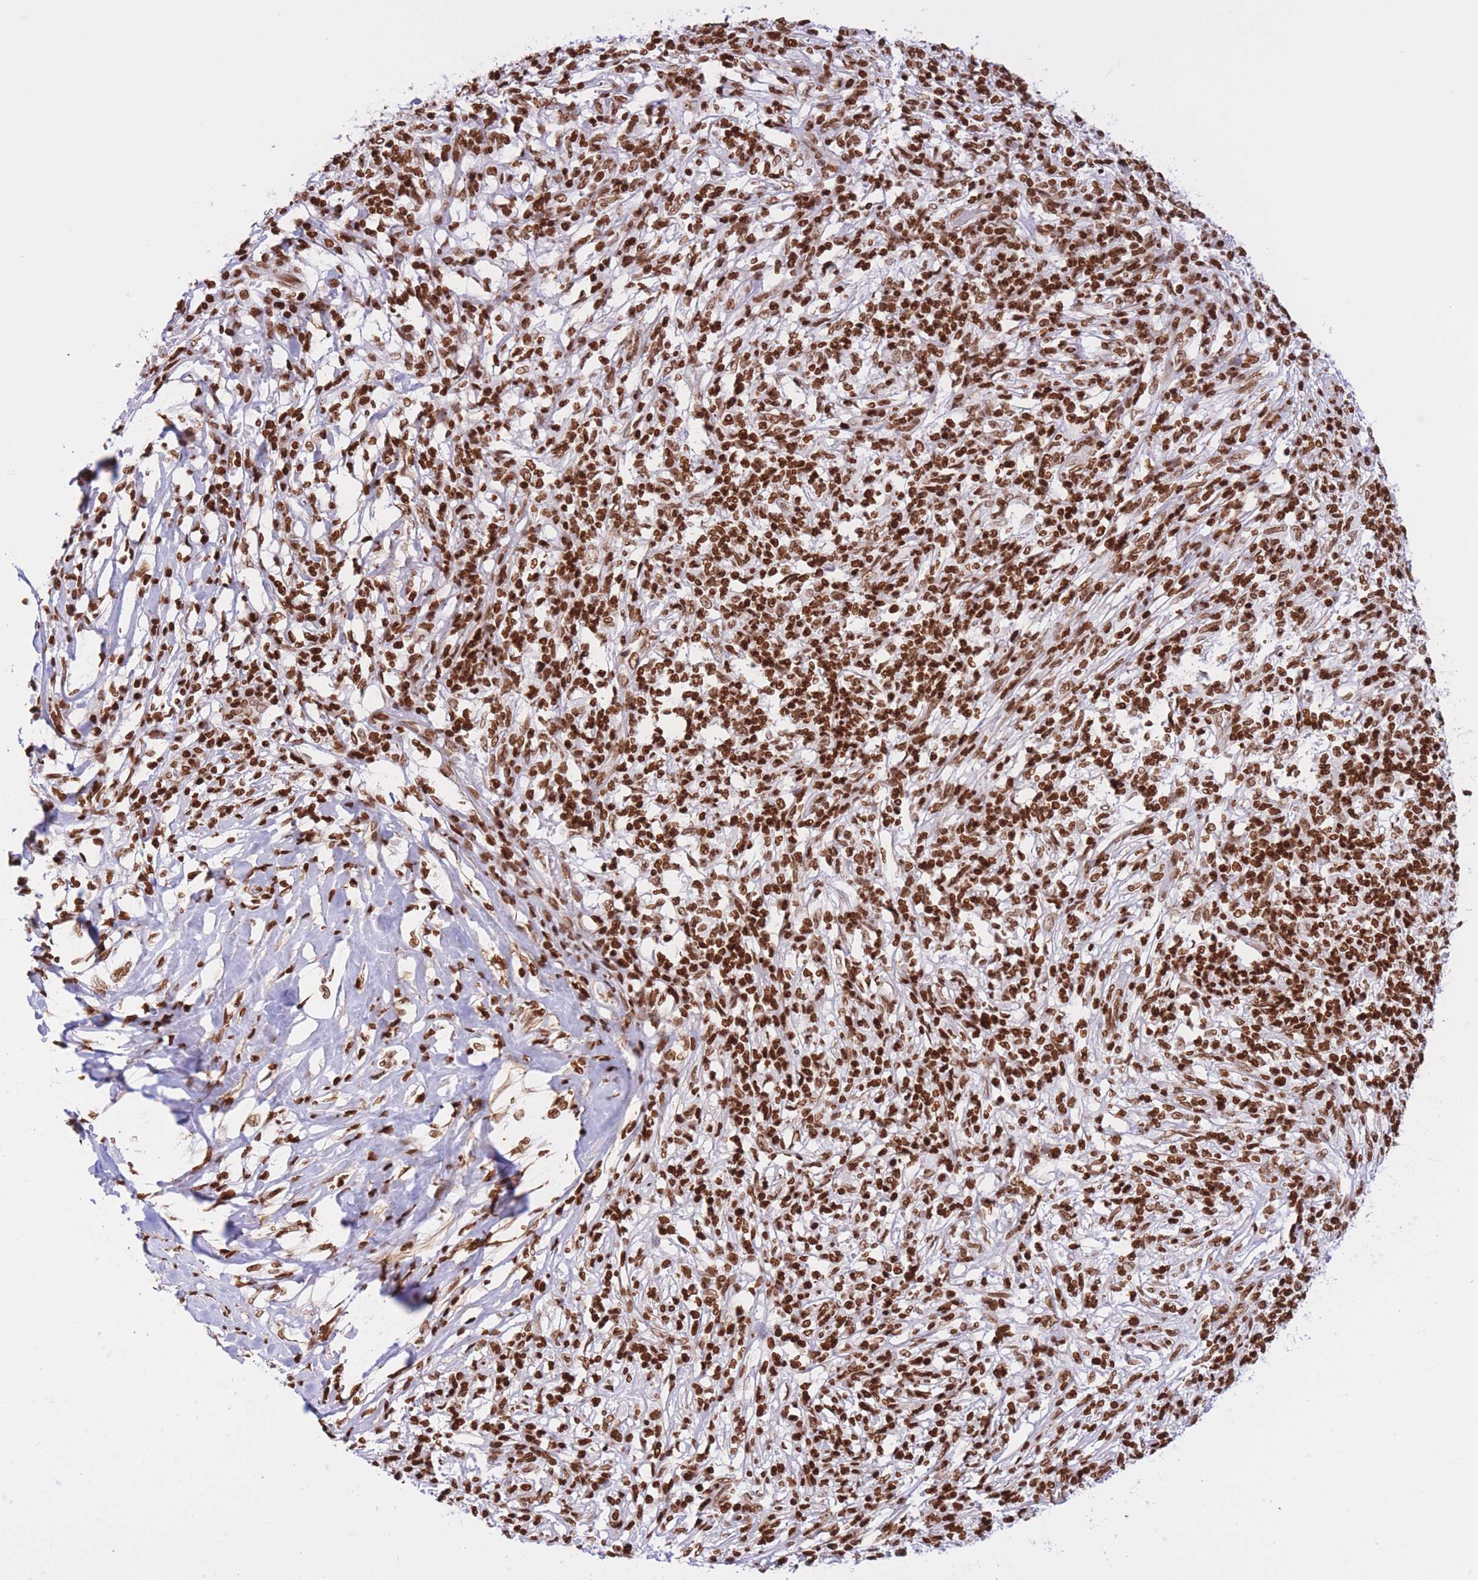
{"staining": {"intensity": "strong", "quantity": ">75%", "location": "nuclear"}, "tissue": "melanoma", "cell_type": "Tumor cells", "image_type": "cancer", "snomed": [{"axis": "morphology", "description": "Malignant melanoma, NOS"}, {"axis": "topography", "description": "Skin"}], "caption": "Melanoma was stained to show a protein in brown. There is high levels of strong nuclear expression in approximately >75% of tumor cells.", "gene": "H2BC11", "patient": {"sex": "male", "age": 66}}